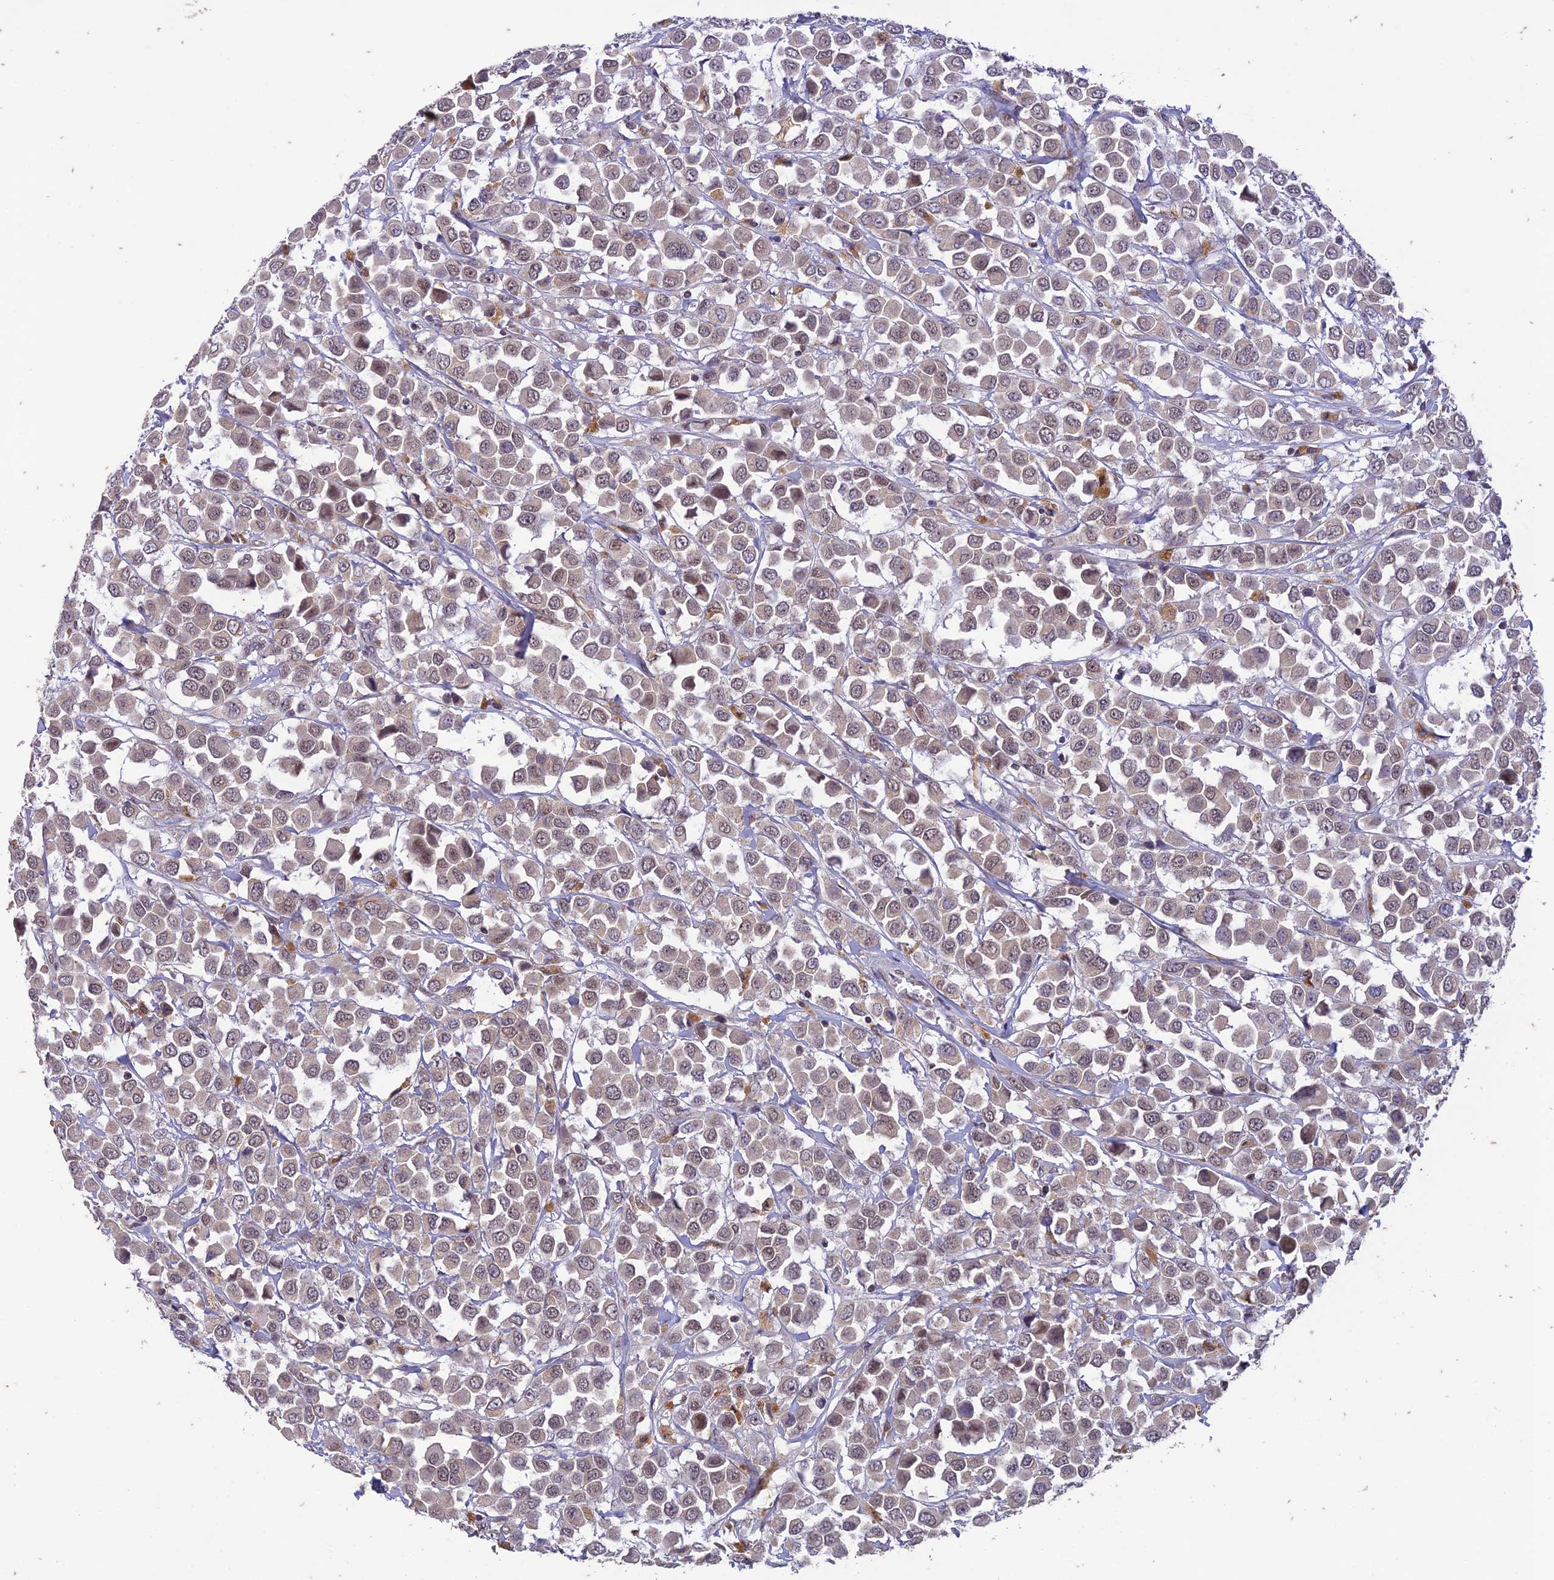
{"staining": {"intensity": "weak", "quantity": "25%-75%", "location": "cytoplasmic/membranous,nuclear"}, "tissue": "breast cancer", "cell_type": "Tumor cells", "image_type": "cancer", "snomed": [{"axis": "morphology", "description": "Duct carcinoma"}, {"axis": "topography", "description": "Breast"}], "caption": "About 25%-75% of tumor cells in breast infiltrating ductal carcinoma display weak cytoplasmic/membranous and nuclear protein expression as visualized by brown immunohistochemical staining.", "gene": "POP4", "patient": {"sex": "female", "age": 61}}